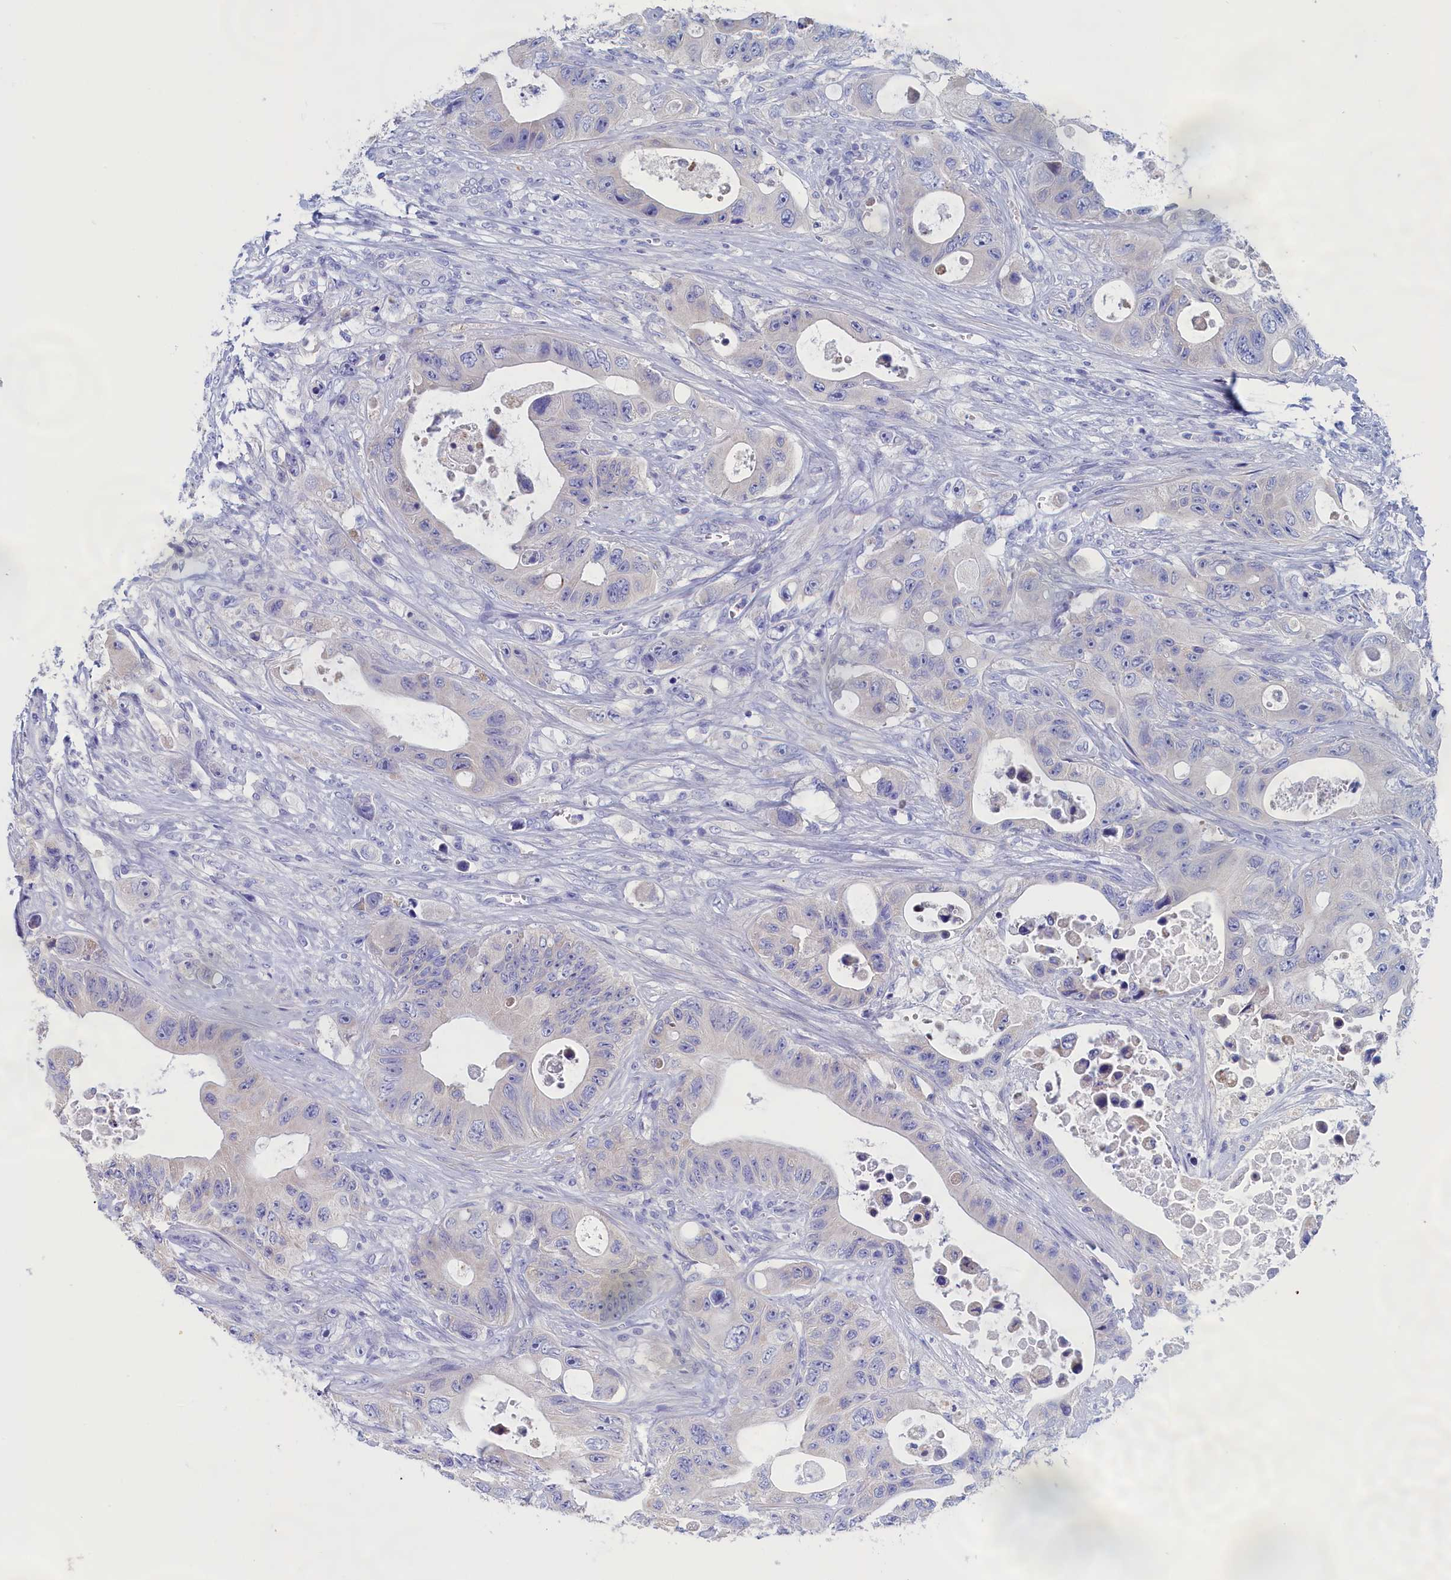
{"staining": {"intensity": "negative", "quantity": "none", "location": "none"}, "tissue": "colorectal cancer", "cell_type": "Tumor cells", "image_type": "cancer", "snomed": [{"axis": "morphology", "description": "Adenocarcinoma, NOS"}, {"axis": "topography", "description": "Colon"}], "caption": "The photomicrograph shows no staining of tumor cells in colorectal cancer (adenocarcinoma).", "gene": "ANKRD2", "patient": {"sex": "female", "age": 46}}